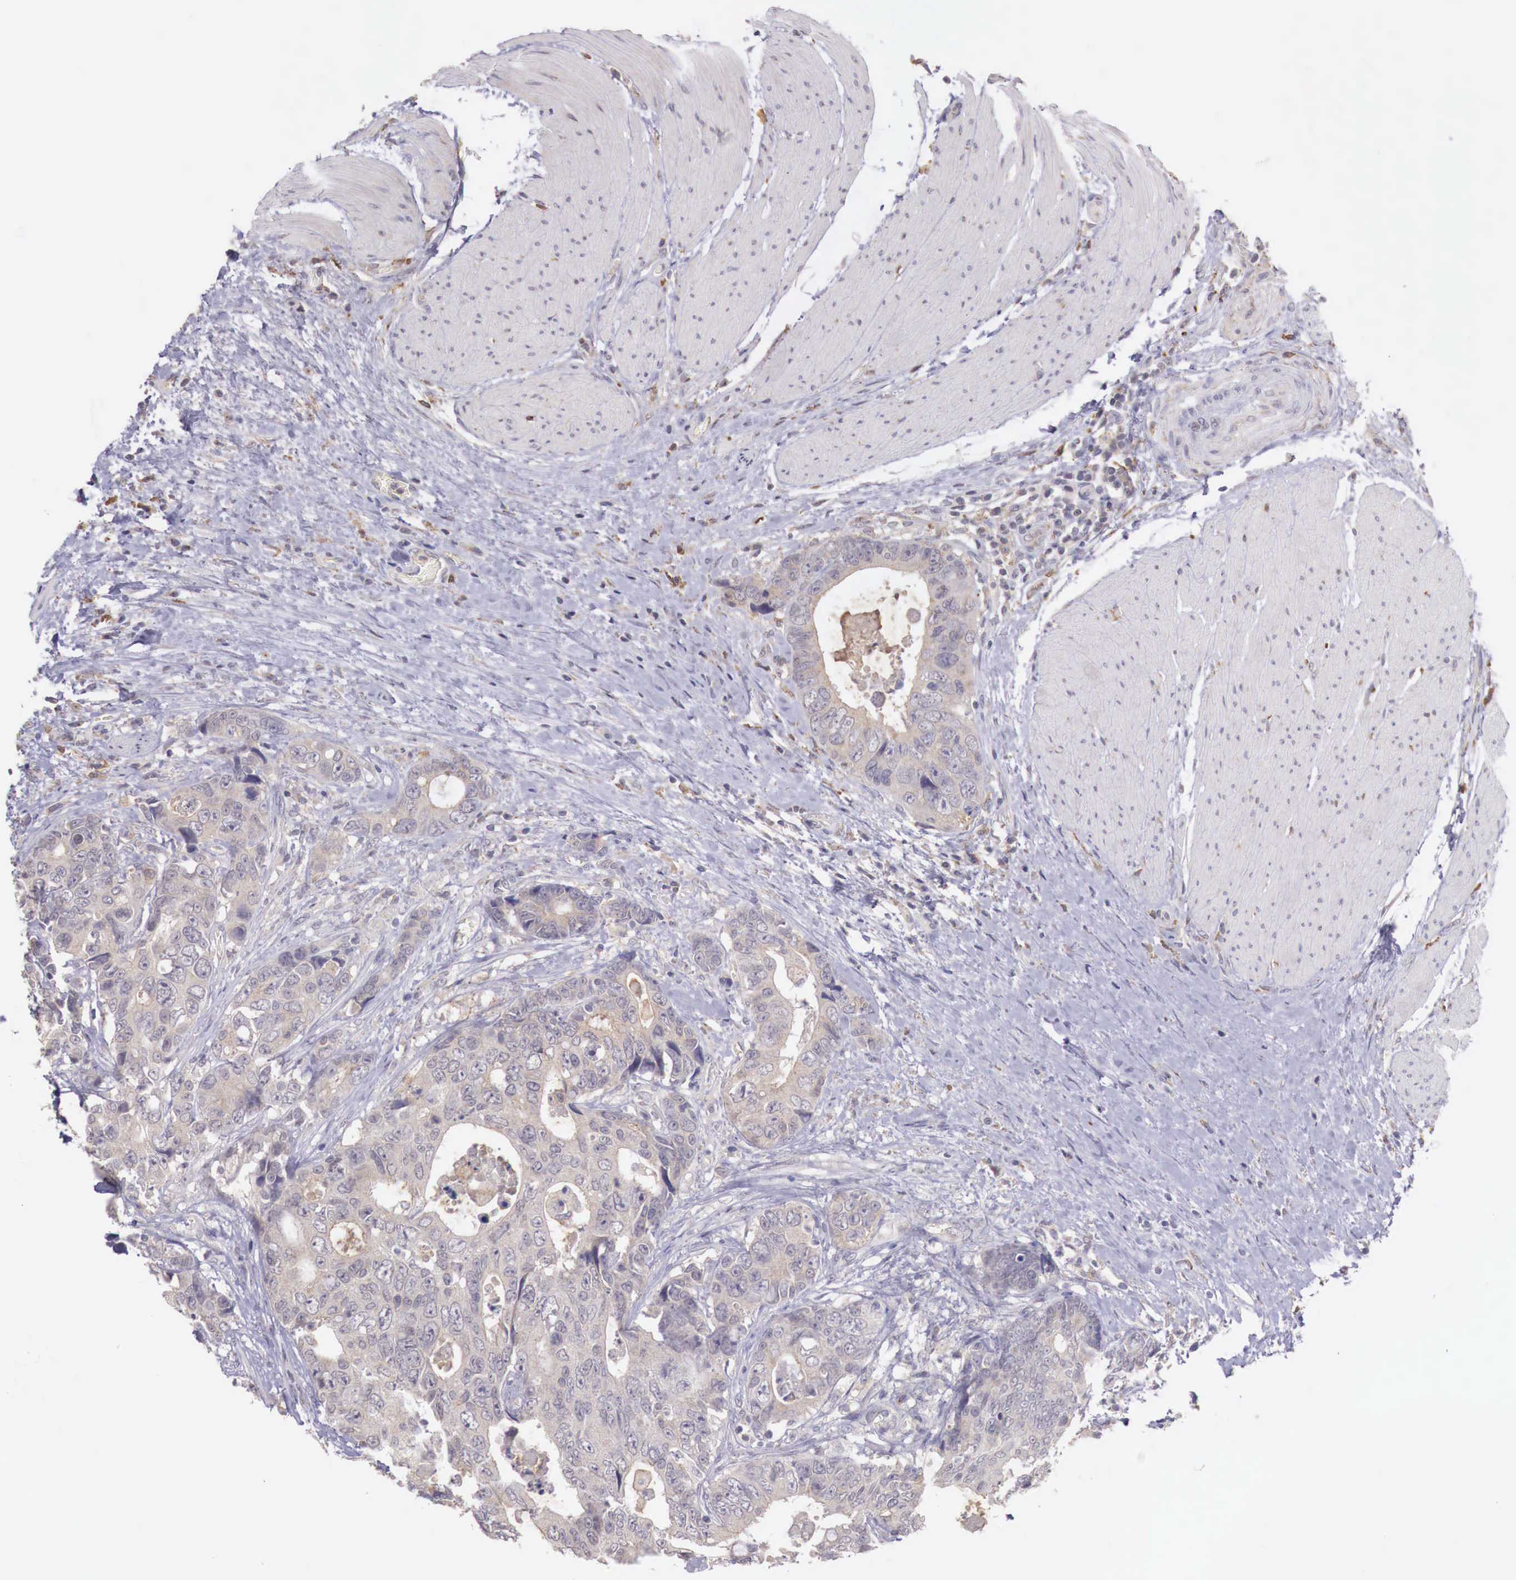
{"staining": {"intensity": "weak", "quantity": "25%-75%", "location": "cytoplasmic/membranous"}, "tissue": "colorectal cancer", "cell_type": "Tumor cells", "image_type": "cancer", "snomed": [{"axis": "morphology", "description": "Adenocarcinoma, NOS"}, {"axis": "topography", "description": "Rectum"}], "caption": "An immunohistochemistry (IHC) photomicrograph of tumor tissue is shown. Protein staining in brown shows weak cytoplasmic/membranous positivity in adenocarcinoma (colorectal) within tumor cells.", "gene": "CHRDL1", "patient": {"sex": "female", "age": 67}}